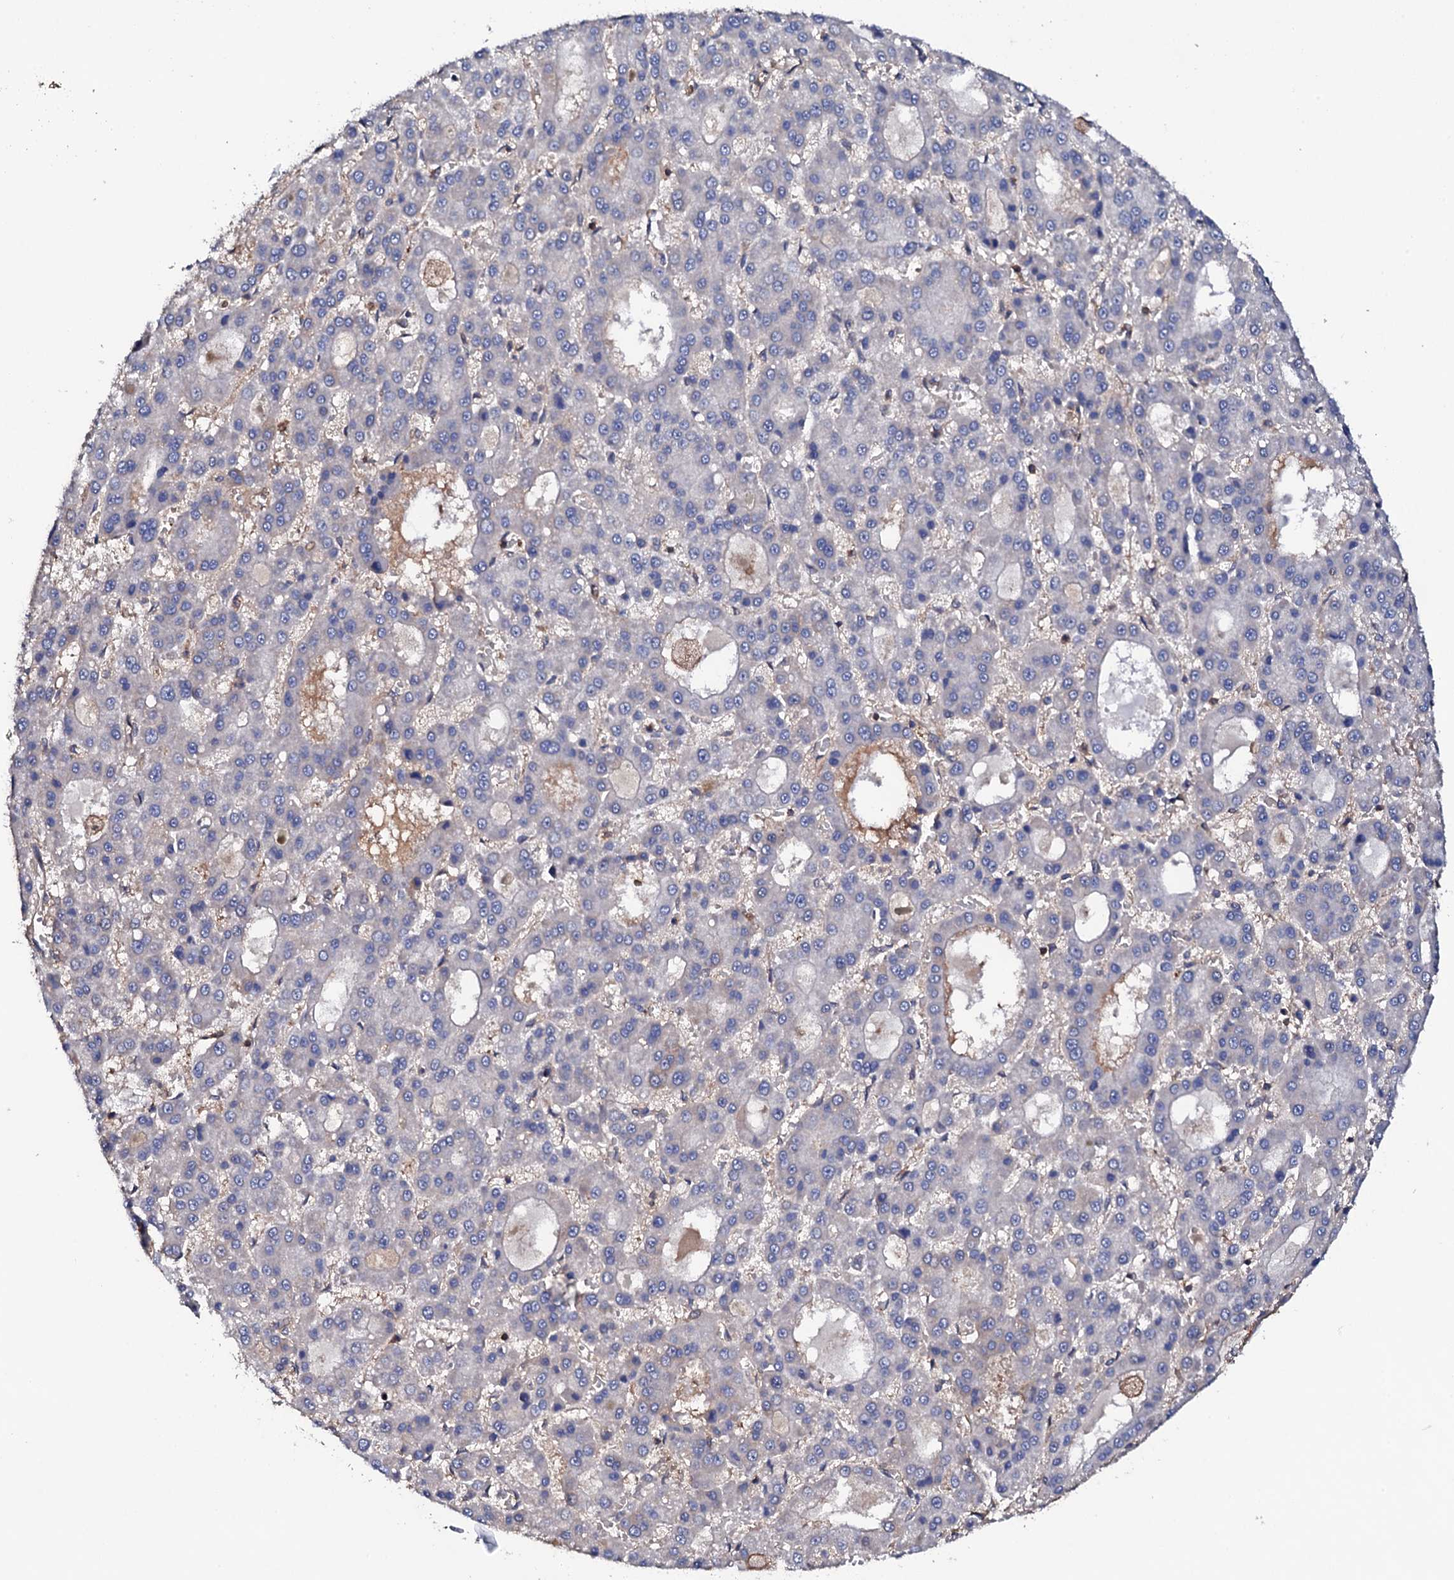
{"staining": {"intensity": "negative", "quantity": "none", "location": "none"}, "tissue": "liver cancer", "cell_type": "Tumor cells", "image_type": "cancer", "snomed": [{"axis": "morphology", "description": "Carcinoma, Hepatocellular, NOS"}, {"axis": "topography", "description": "Liver"}], "caption": "Immunohistochemistry micrograph of liver cancer stained for a protein (brown), which demonstrates no expression in tumor cells.", "gene": "TCAF2", "patient": {"sex": "male", "age": 70}}